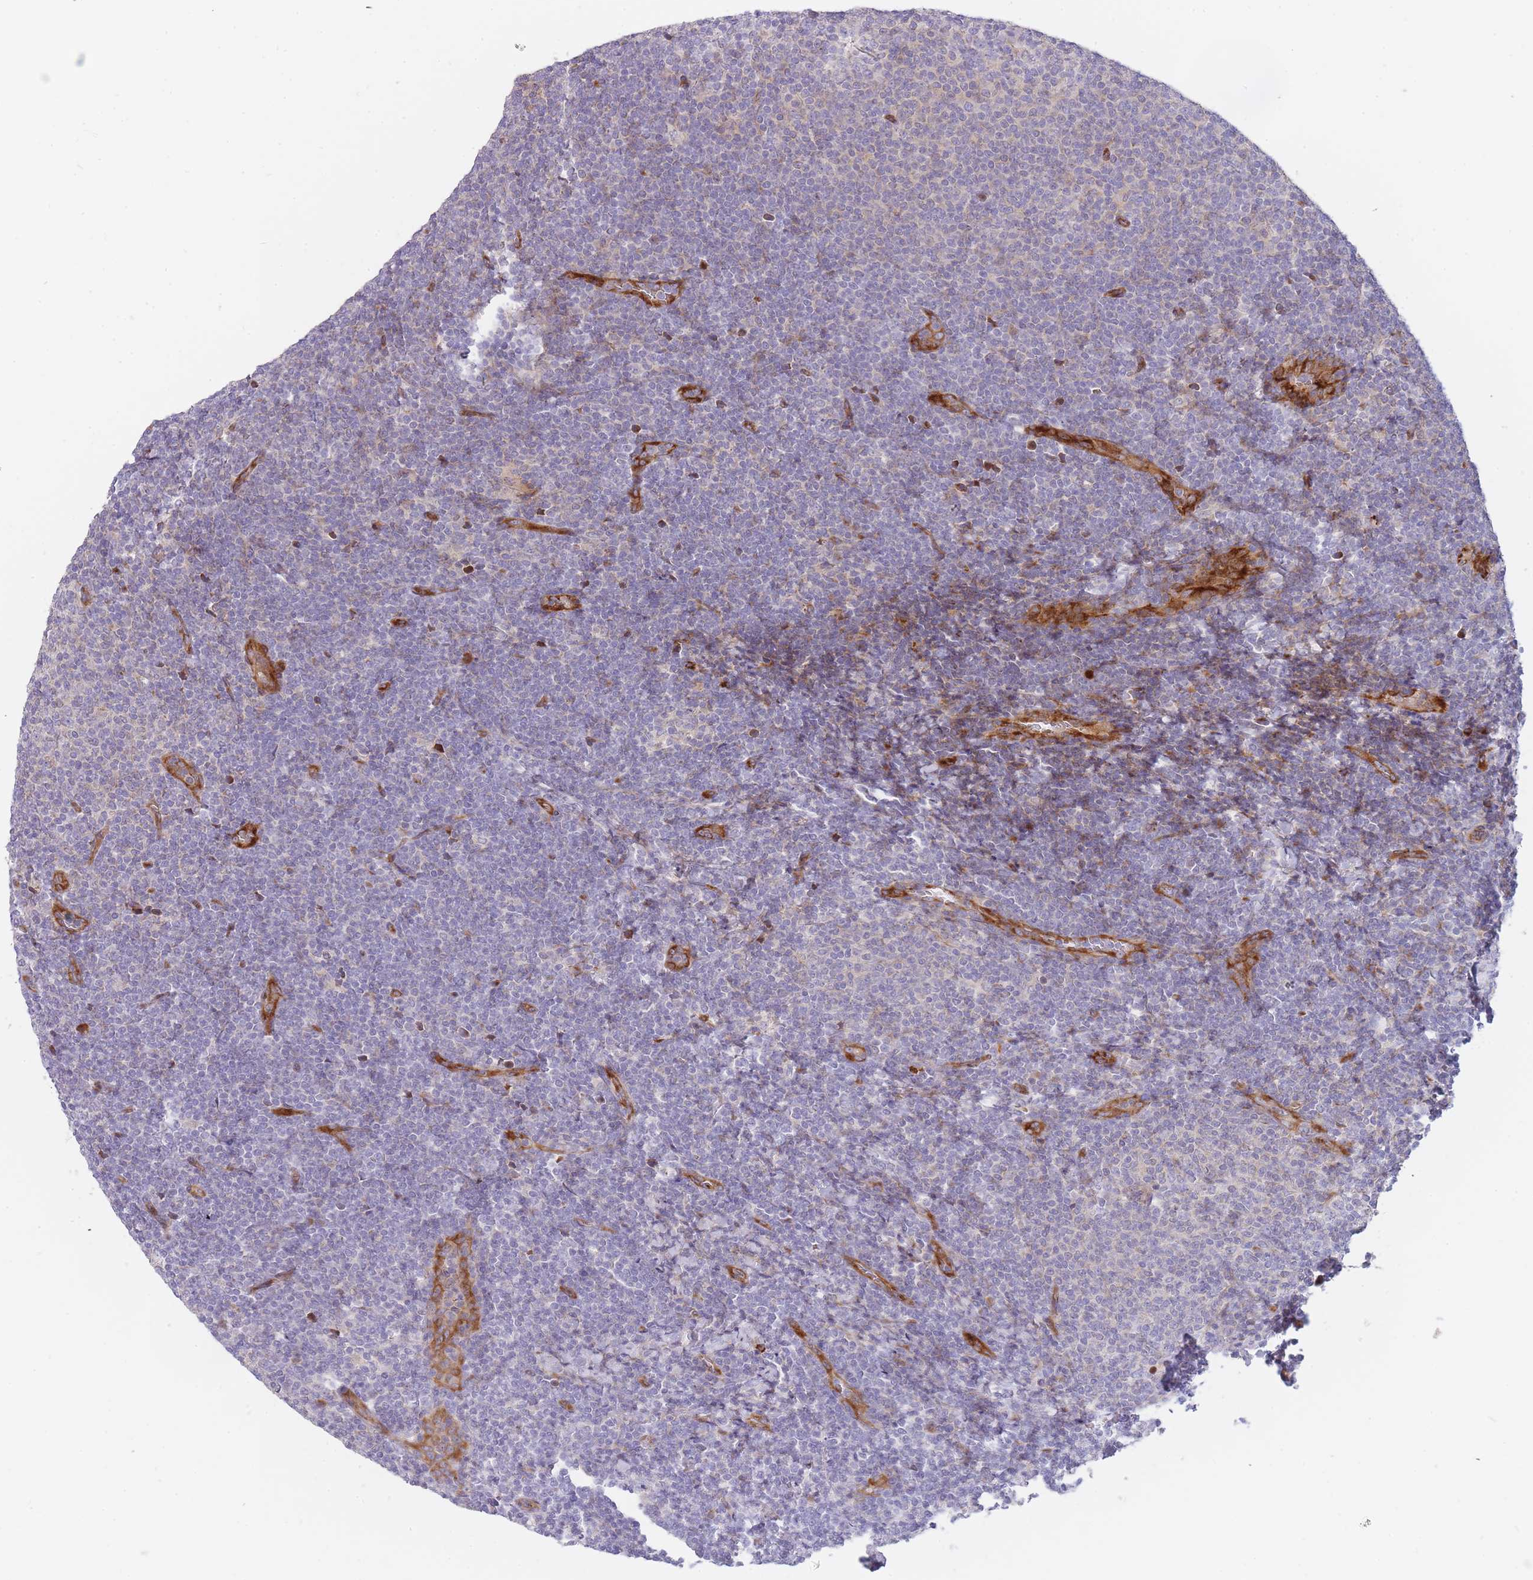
{"staining": {"intensity": "negative", "quantity": "none", "location": "none"}, "tissue": "lymphoma", "cell_type": "Tumor cells", "image_type": "cancer", "snomed": [{"axis": "morphology", "description": "Malignant lymphoma, non-Hodgkin's type, Low grade"}, {"axis": "topography", "description": "Lymph node"}], "caption": "Immunohistochemistry (IHC) micrograph of low-grade malignant lymphoma, non-Hodgkin's type stained for a protein (brown), which exhibits no expression in tumor cells.", "gene": "ATP5MC2", "patient": {"sex": "male", "age": 66}}